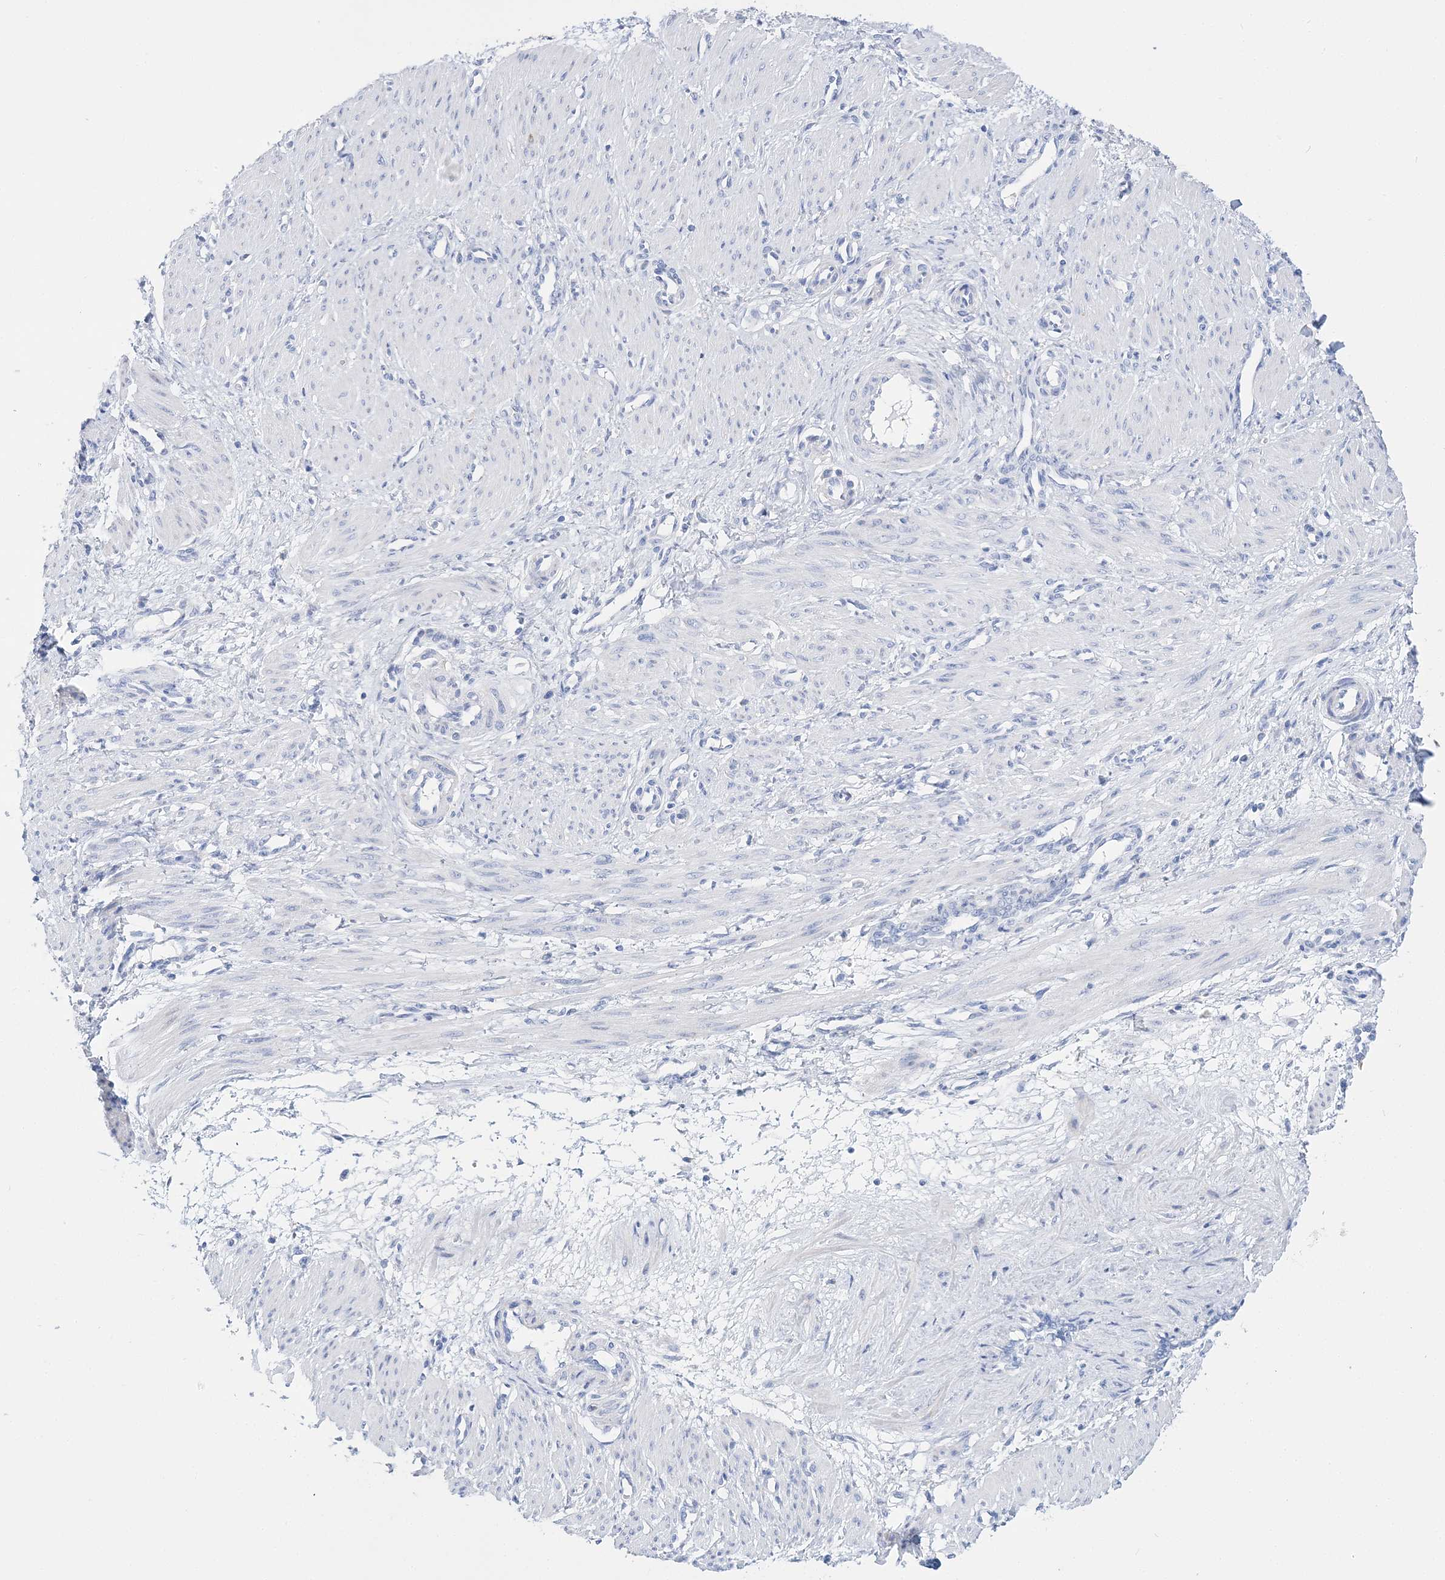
{"staining": {"intensity": "negative", "quantity": "none", "location": "none"}, "tissue": "smooth muscle", "cell_type": "Smooth muscle cells", "image_type": "normal", "snomed": [{"axis": "morphology", "description": "Normal tissue, NOS"}, {"axis": "topography", "description": "Endometrium"}], "caption": "Smooth muscle stained for a protein using immunohistochemistry exhibits no positivity smooth muscle cells.", "gene": "TSPYL6", "patient": {"sex": "female", "age": 33}}